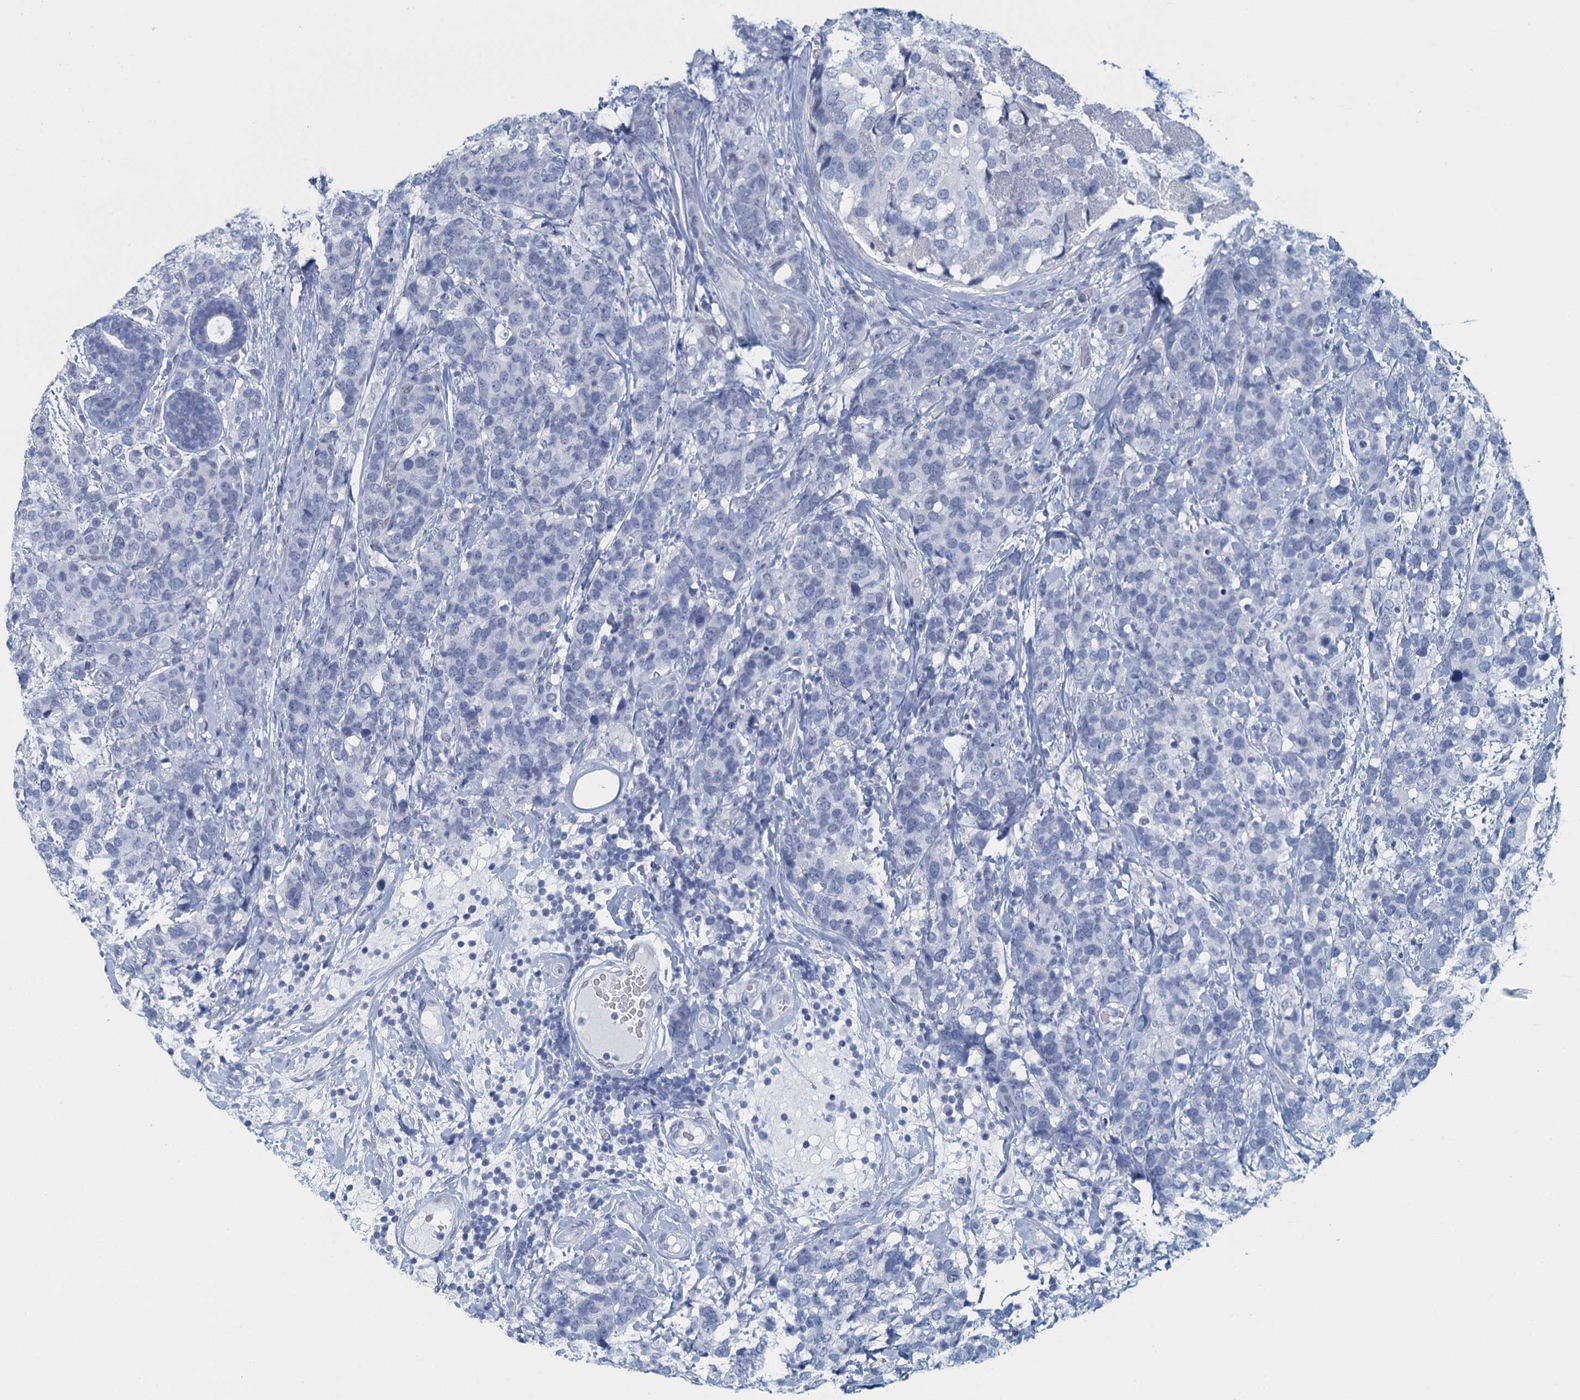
{"staining": {"intensity": "negative", "quantity": "none", "location": "none"}, "tissue": "breast cancer", "cell_type": "Tumor cells", "image_type": "cancer", "snomed": [{"axis": "morphology", "description": "Lobular carcinoma"}, {"axis": "topography", "description": "Breast"}], "caption": "Tumor cells show no significant protein positivity in breast lobular carcinoma.", "gene": "TTLL9", "patient": {"sex": "female", "age": 59}}